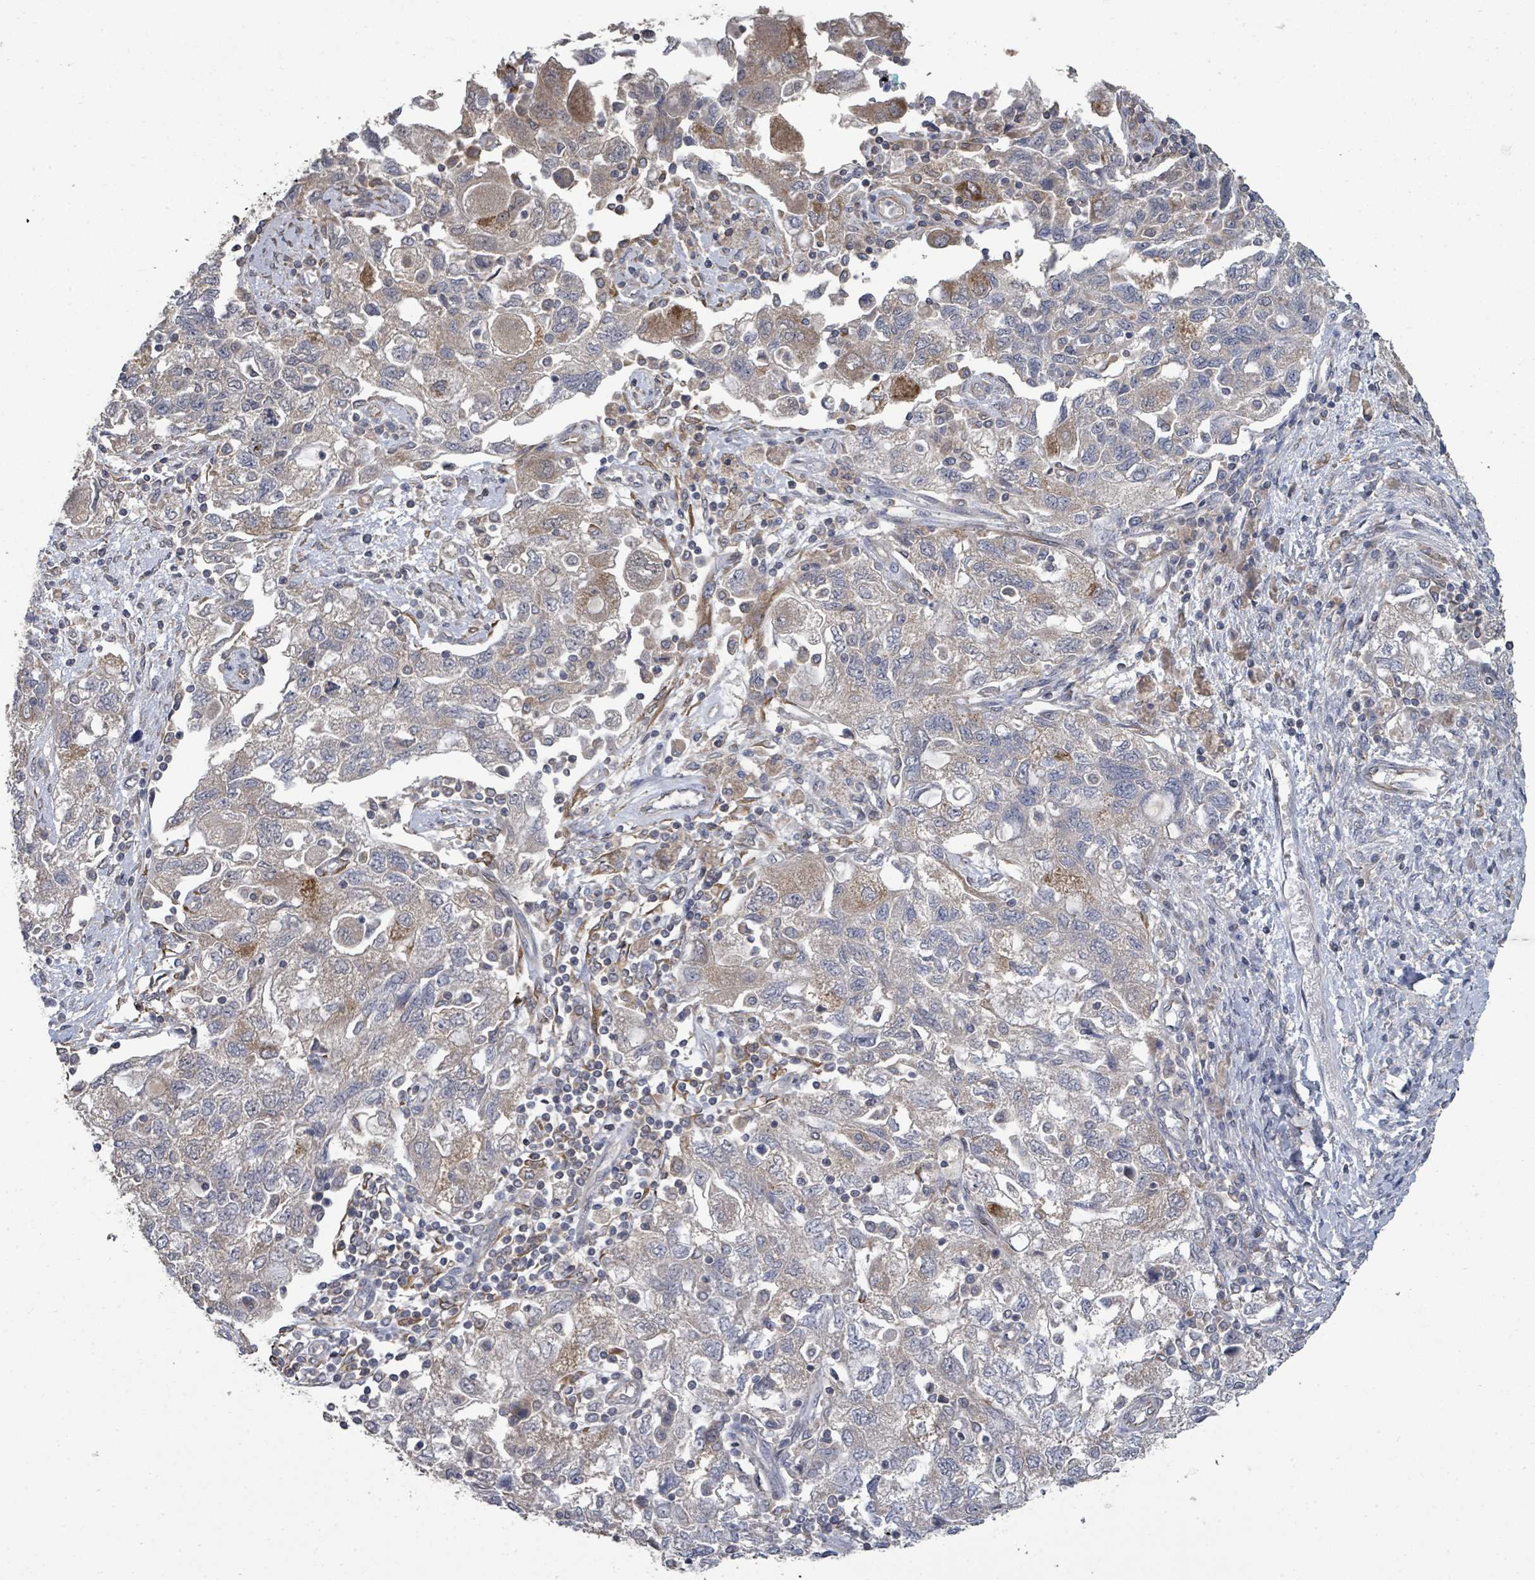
{"staining": {"intensity": "moderate", "quantity": "<25%", "location": "cytoplasmic/membranous"}, "tissue": "ovarian cancer", "cell_type": "Tumor cells", "image_type": "cancer", "snomed": [{"axis": "morphology", "description": "Carcinoma, NOS"}, {"axis": "morphology", "description": "Cystadenocarcinoma, serous, NOS"}, {"axis": "topography", "description": "Ovary"}], "caption": "Carcinoma (ovarian) stained for a protein displays moderate cytoplasmic/membranous positivity in tumor cells. Ihc stains the protein of interest in brown and the nuclei are stained blue.", "gene": "SLC9A7", "patient": {"sex": "female", "age": 69}}